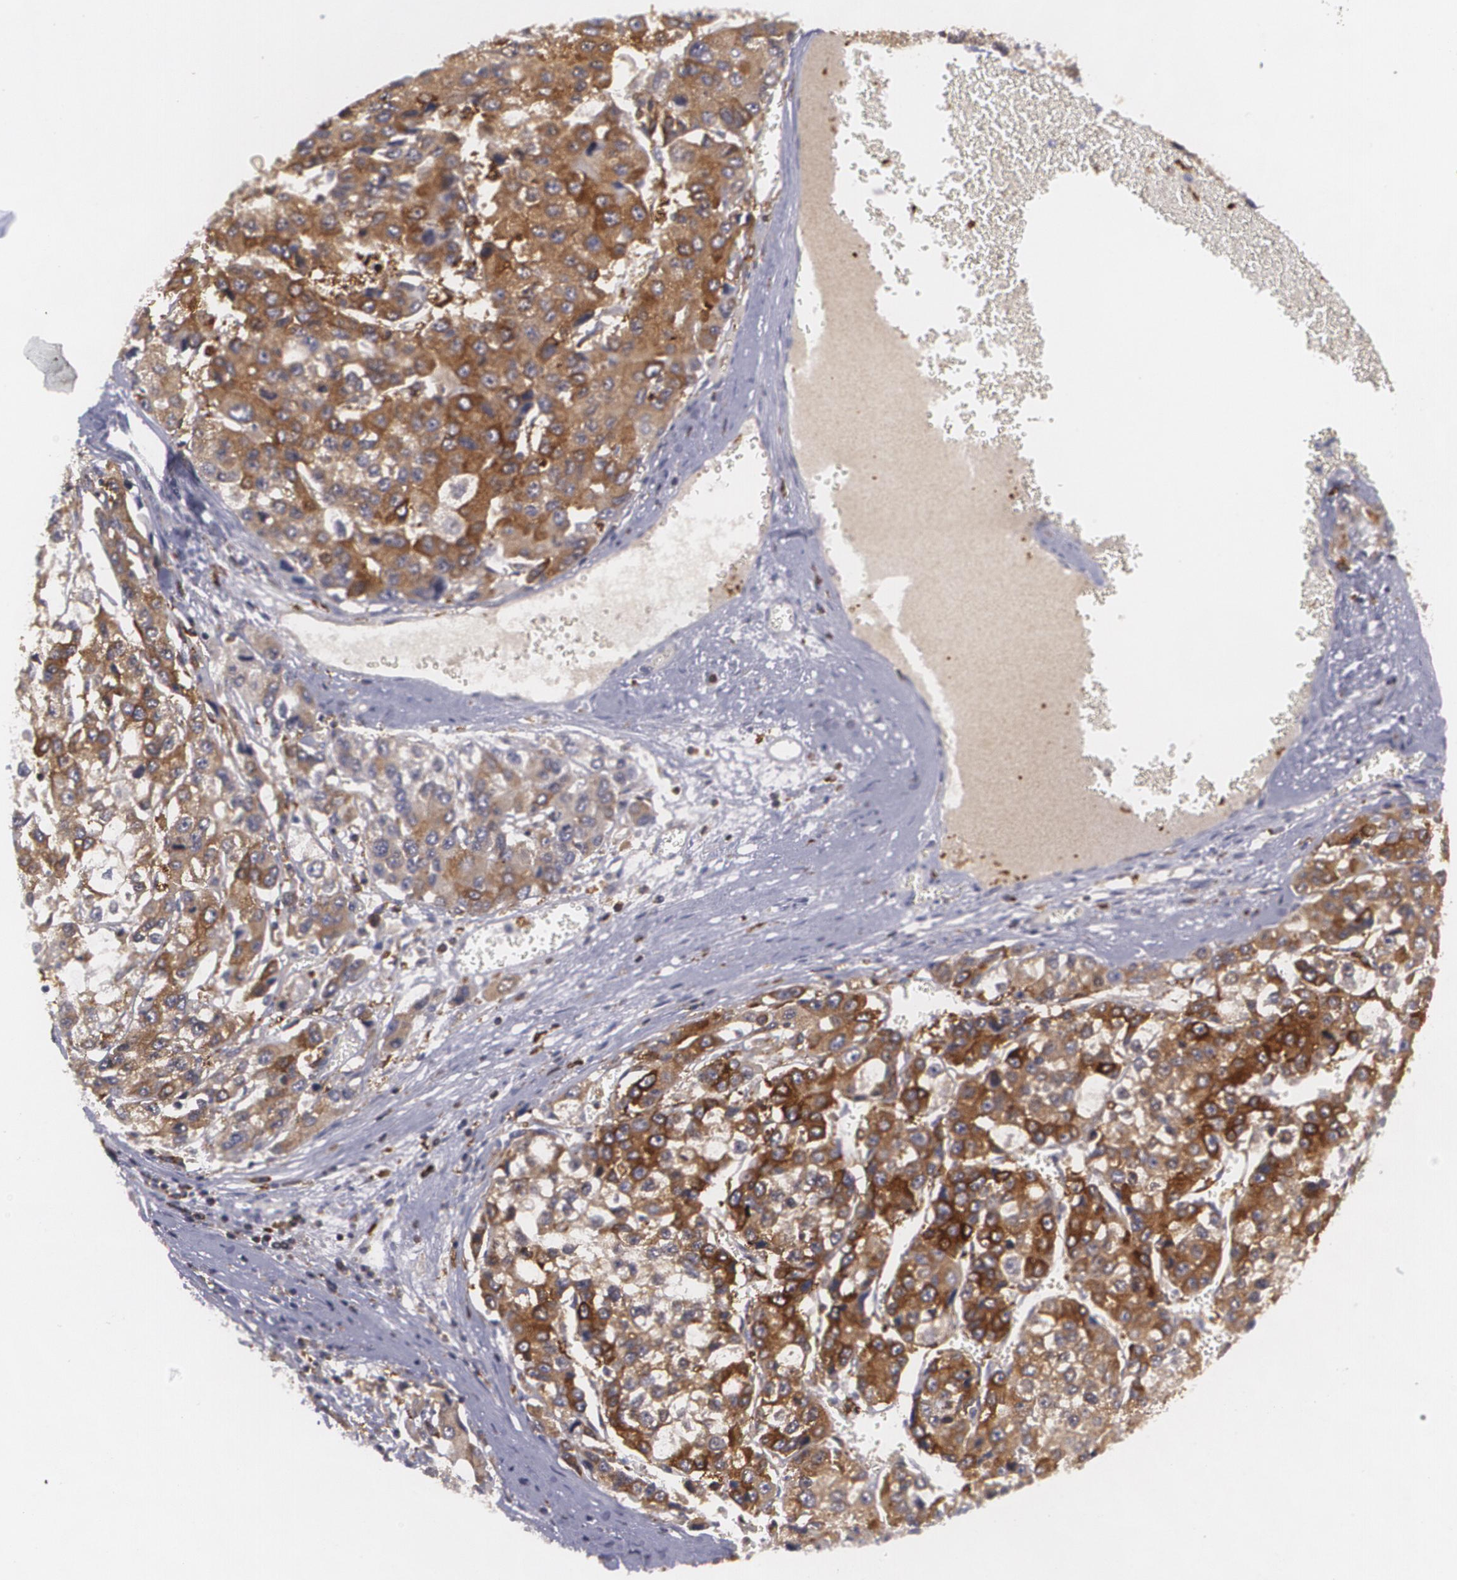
{"staining": {"intensity": "strong", "quantity": ">75%", "location": "cytoplasmic/membranous"}, "tissue": "liver cancer", "cell_type": "Tumor cells", "image_type": "cancer", "snomed": [{"axis": "morphology", "description": "Carcinoma, Hepatocellular, NOS"}, {"axis": "topography", "description": "Liver"}], "caption": "Approximately >75% of tumor cells in liver hepatocellular carcinoma reveal strong cytoplasmic/membranous protein staining as visualized by brown immunohistochemical staining.", "gene": "BIN1", "patient": {"sex": "female", "age": 66}}